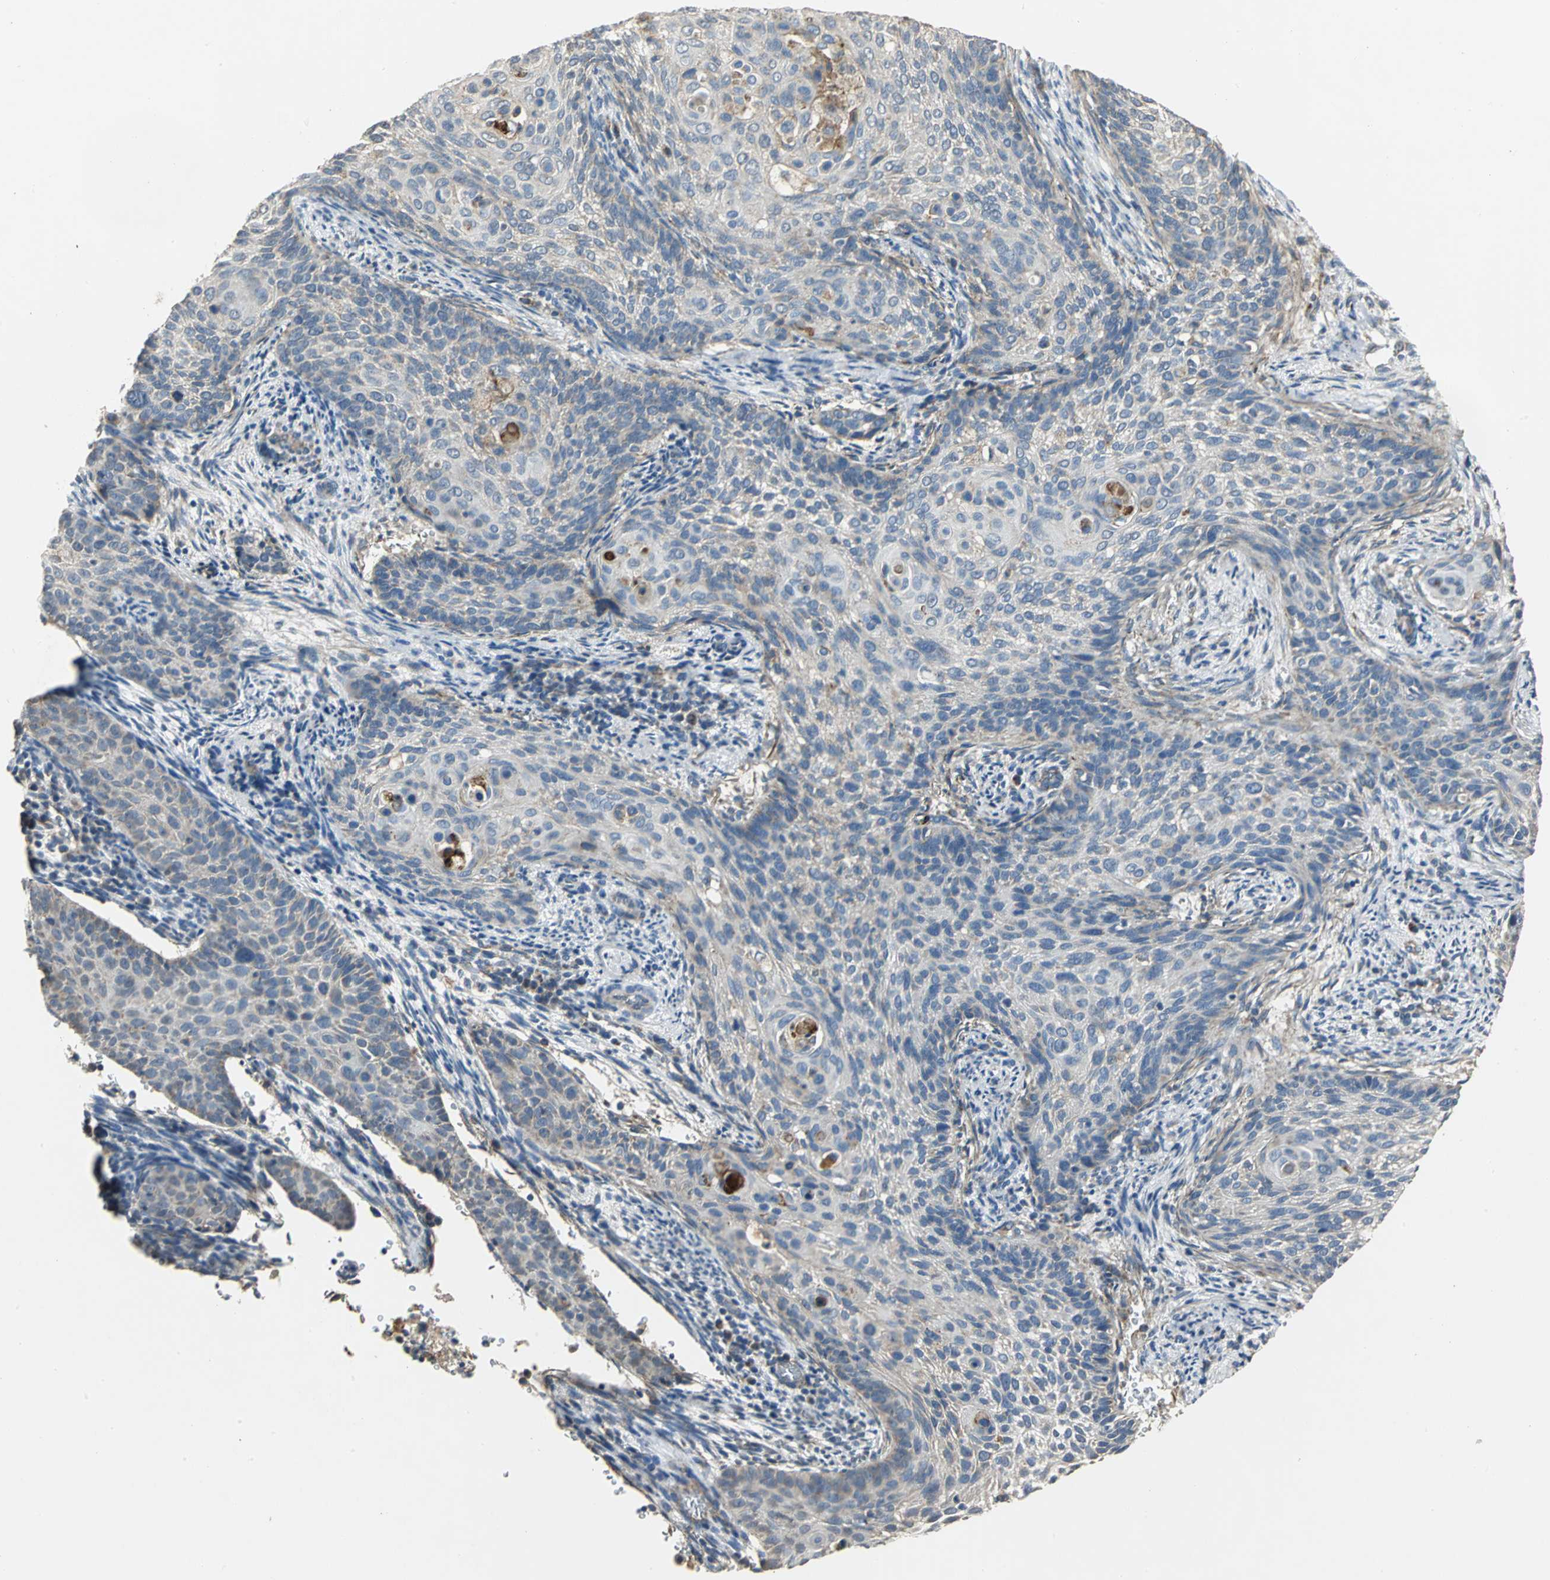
{"staining": {"intensity": "weak", "quantity": ">75%", "location": "cytoplasmic/membranous"}, "tissue": "cervical cancer", "cell_type": "Tumor cells", "image_type": "cancer", "snomed": [{"axis": "morphology", "description": "Squamous cell carcinoma, NOS"}, {"axis": "topography", "description": "Cervix"}], "caption": "Cervical cancer stained with DAB (3,3'-diaminobenzidine) IHC shows low levels of weak cytoplasmic/membranous staining in approximately >75% of tumor cells.", "gene": "NDUFB5", "patient": {"sex": "female", "age": 33}}